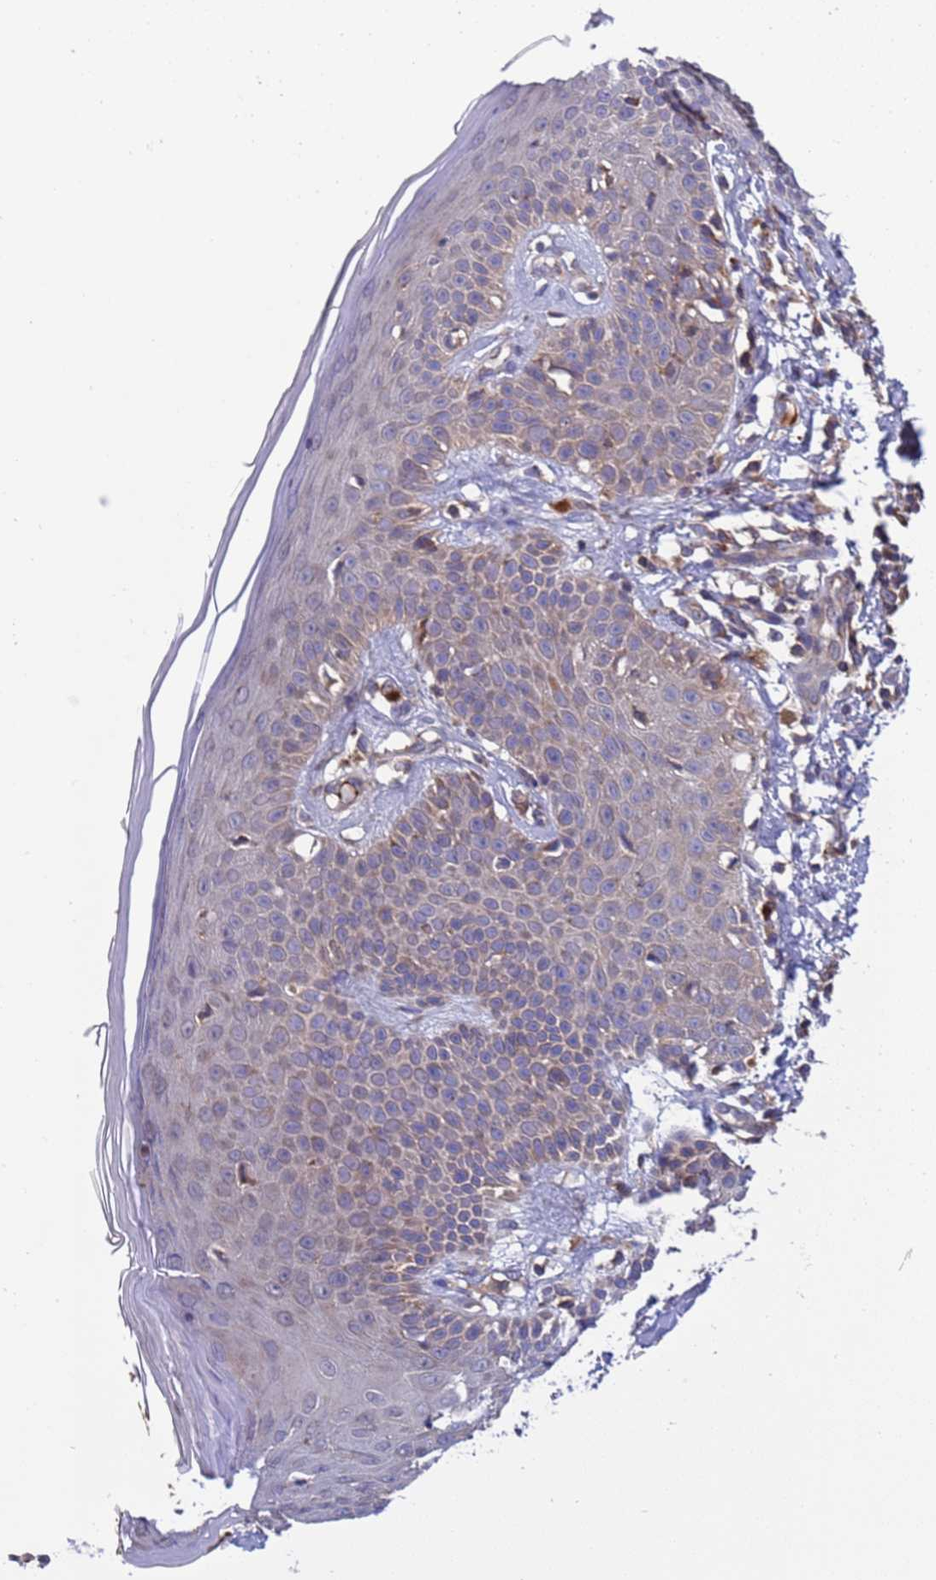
{"staining": {"intensity": "weak", "quantity": ">75%", "location": "cytoplasmic/membranous"}, "tissue": "skin", "cell_type": "Fibroblasts", "image_type": "normal", "snomed": [{"axis": "morphology", "description": "Normal tissue, NOS"}, {"axis": "topography", "description": "Skin"}], "caption": "This photomicrograph displays immunohistochemistry (IHC) staining of normal skin, with low weak cytoplasmic/membranous positivity in about >75% of fibroblasts.", "gene": "PARP16", "patient": {"sex": "female", "age": 58}}